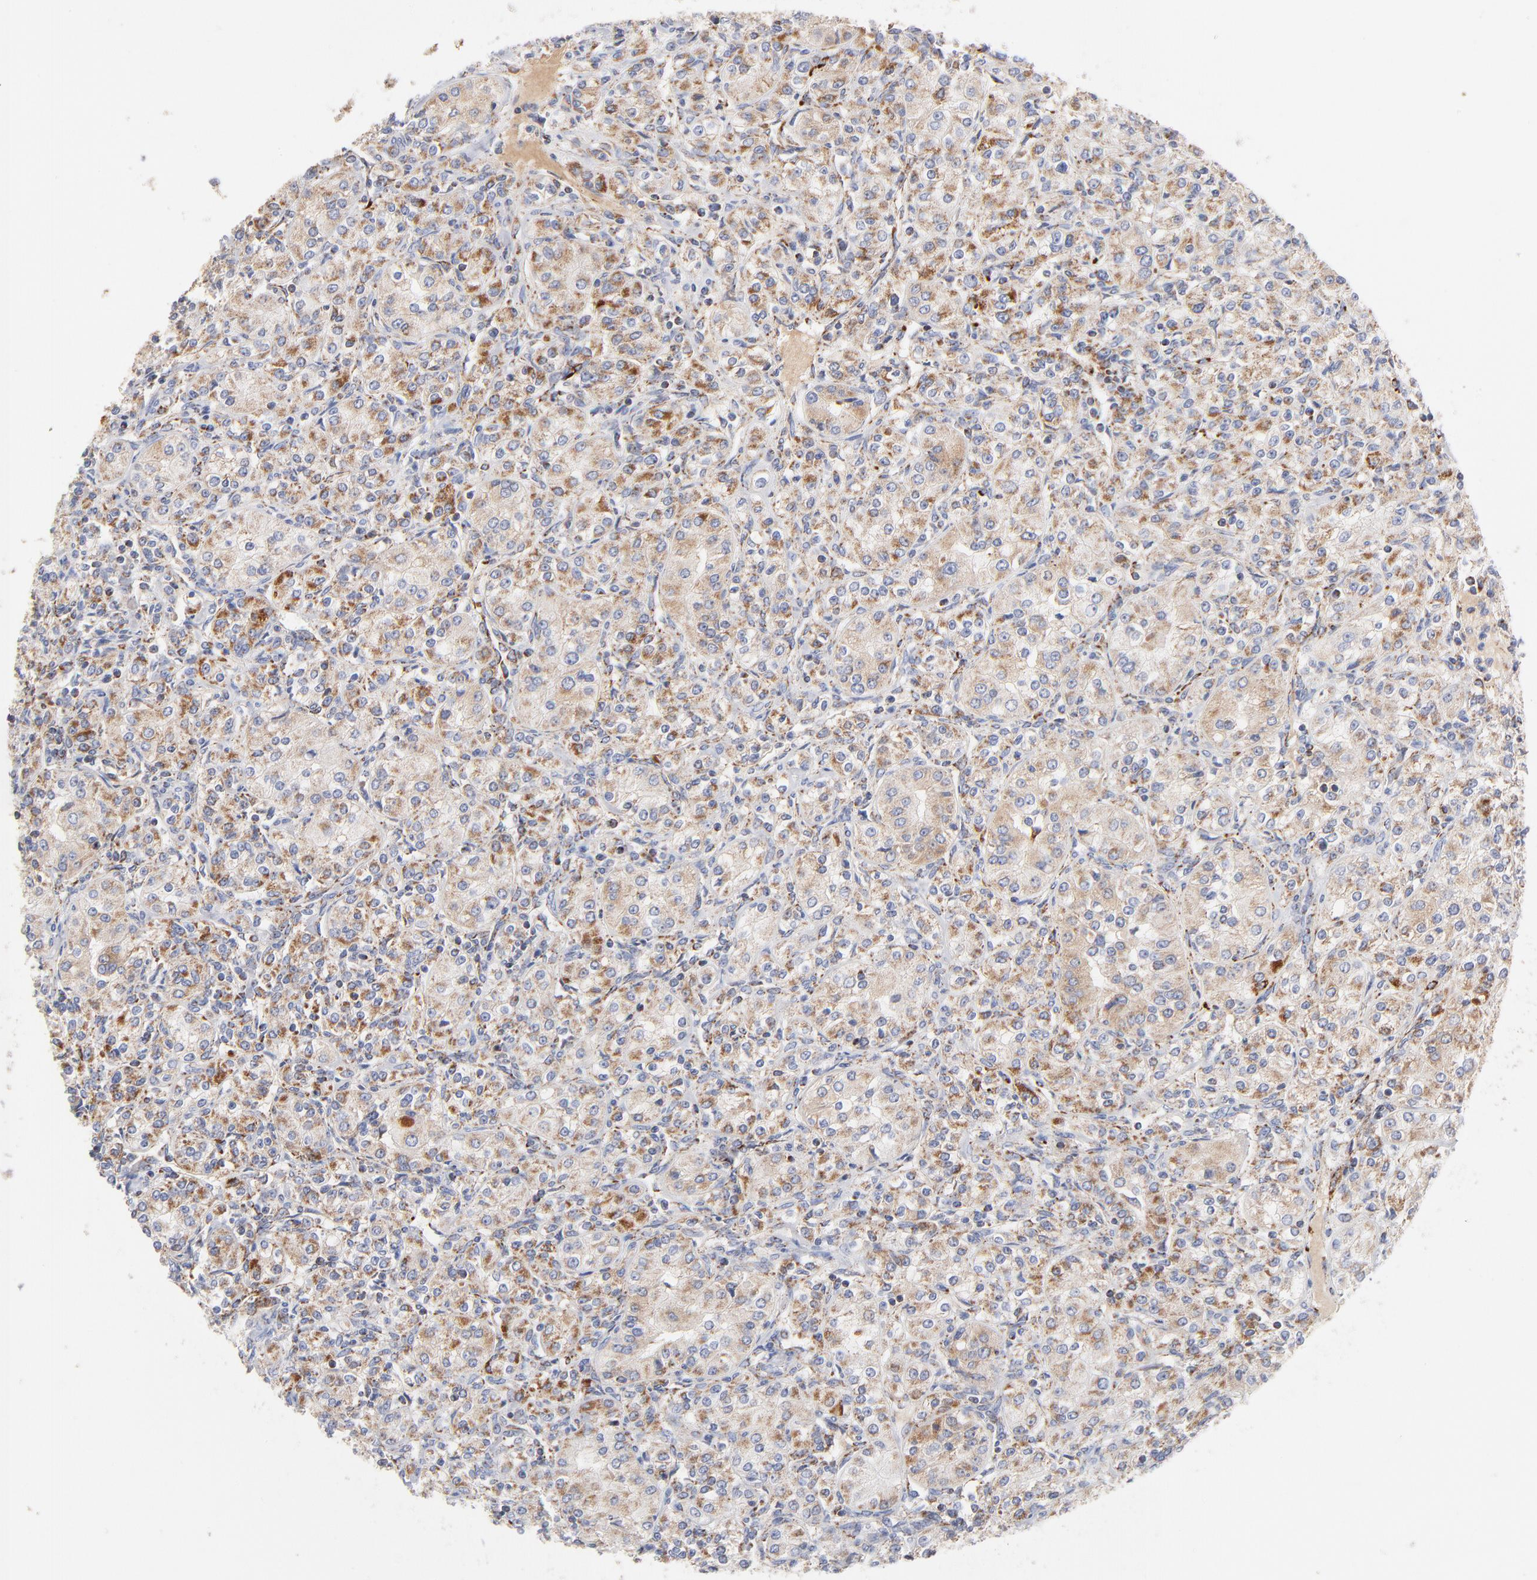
{"staining": {"intensity": "moderate", "quantity": "25%-75%", "location": "cytoplasmic/membranous"}, "tissue": "renal cancer", "cell_type": "Tumor cells", "image_type": "cancer", "snomed": [{"axis": "morphology", "description": "Adenocarcinoma, NOS"}, {"axis": "topography", "description": "Kidney"}], "caption": "An immunohistochemistry (IHC) histopathology image of tumor tissue is shown. Protein staining in brown highlights moderate cytoplasmic/membranous positivity in renal cancer (adenocarcinoma) within tumor cells.", "gene": "DLAT", "patient": {"sex": "male", "age": 77}}